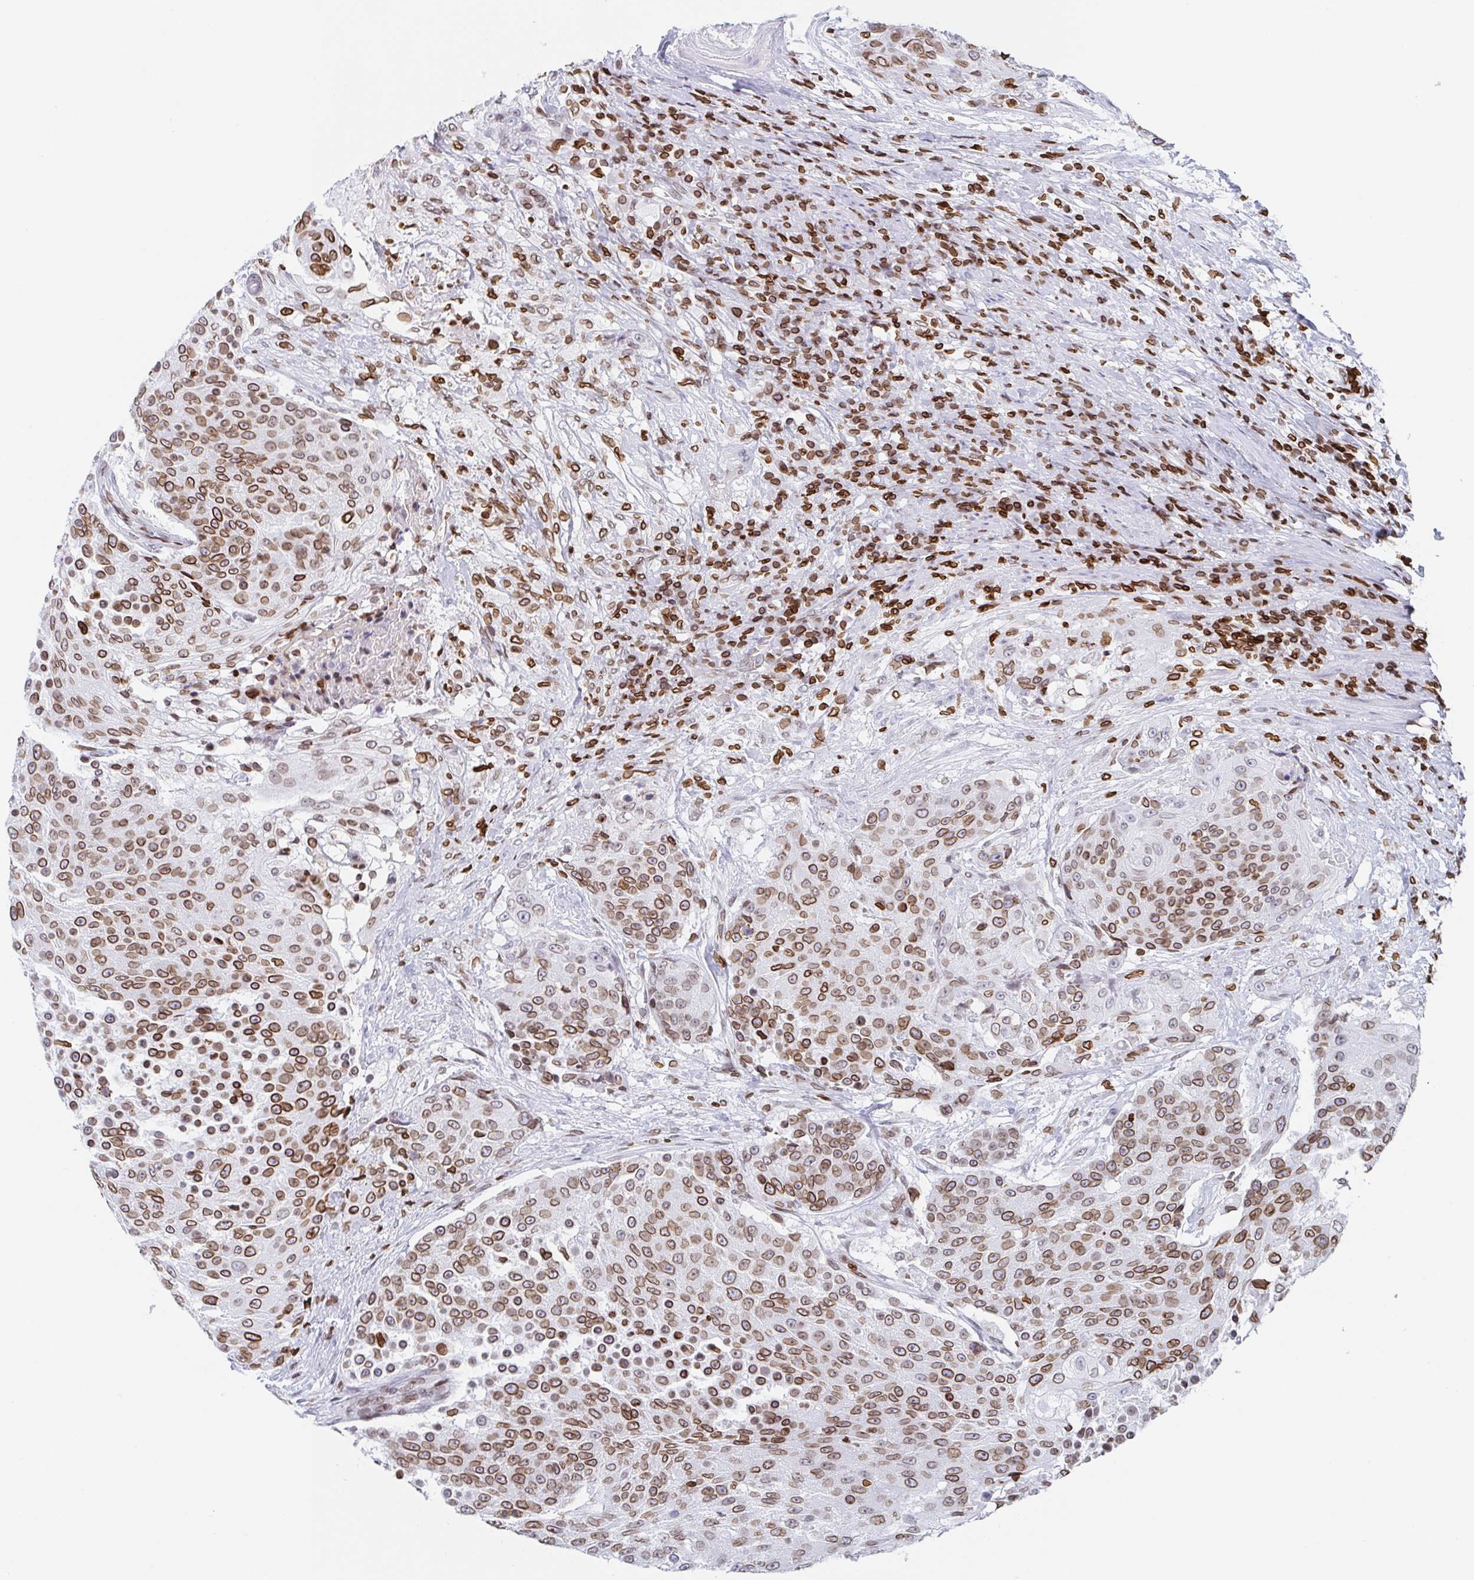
{"staining": {"intensity": "moderate", "quantity": ">75%", "location": "cytoplasmic/membranous,nuclear"}, "tissue": "urothelial cancer", "cell_type": "Tumor cells", "image_type": "cancer", "snomed": [{"axis": "morphology", "description": "Urothelial carcinoma, High grade"}, {"axis": "topography", "description": "Urinary bladder"}], "caption": "Protein staining by IHC reveals moderate cytoplasmic/membranous and nuclear staining in about >75% of tumor cells in urothelial cancer. The staining is performed using DAB brown chromogen to label protein expression. The nuclei are counter-stained blue using hematoxylin.", "gene": "BTBD7", "patient": {"sex": "female", "age": 63}}